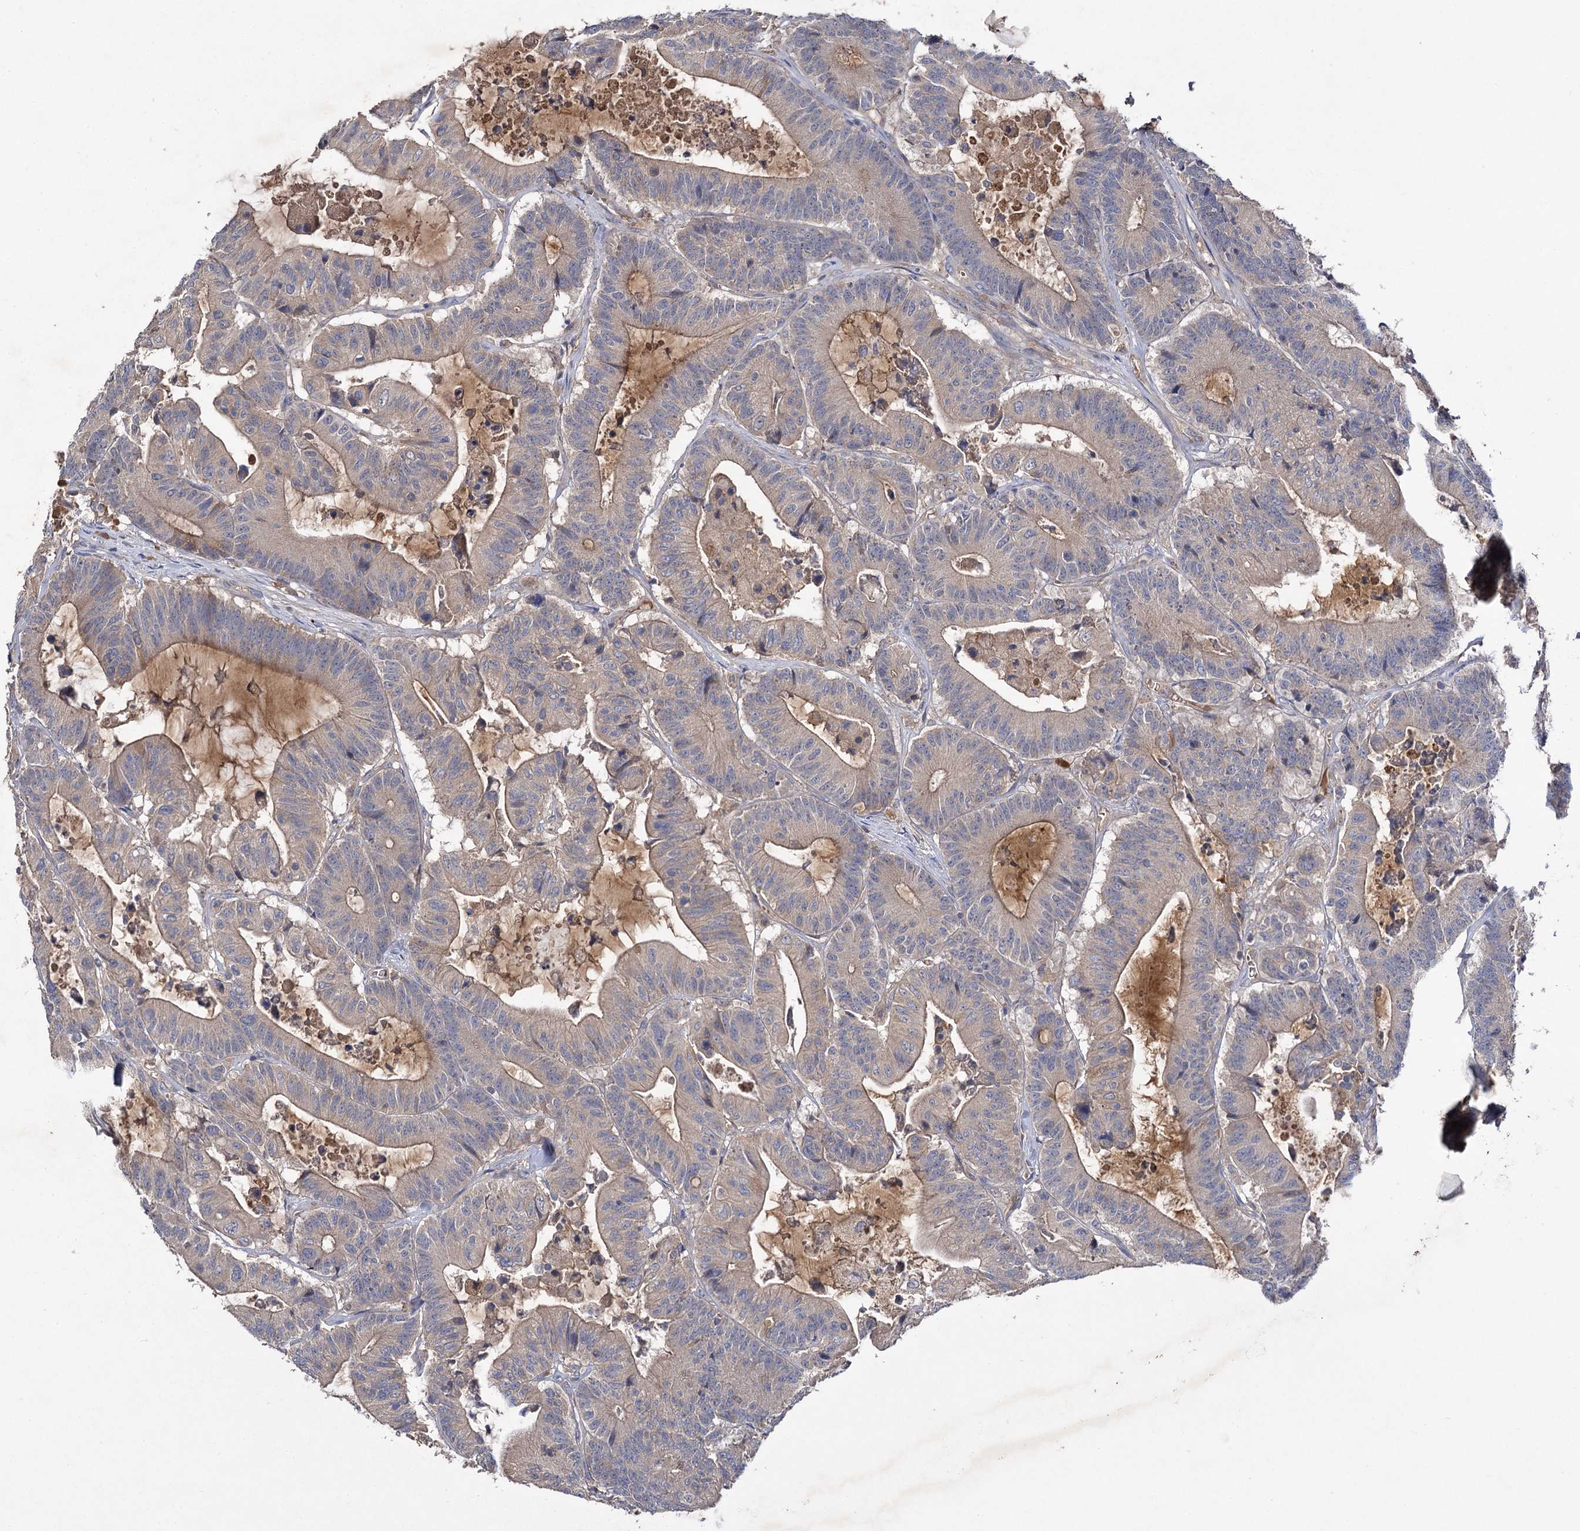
{"staining": {"intensity": "weak", "quantity": "<25%", "location": "cytoplasmic/membranous"}, "tissue": "colorectal cancer", "cell_type": "Tumor cells", "image_type": "cancer", "snomed": [{"axis": "morphology", "description": "Adenocarcinoma, NOS"}, {"axis": "topography", "description": "Colon"}], "caption": "This is an immunohistochemistry (IHC) micrograph of colorectal cancer (adenocarcinoma). There is no expression in tumor cells.", "gene": "USP50", "patient": {"sex": "female", "age": 84}}